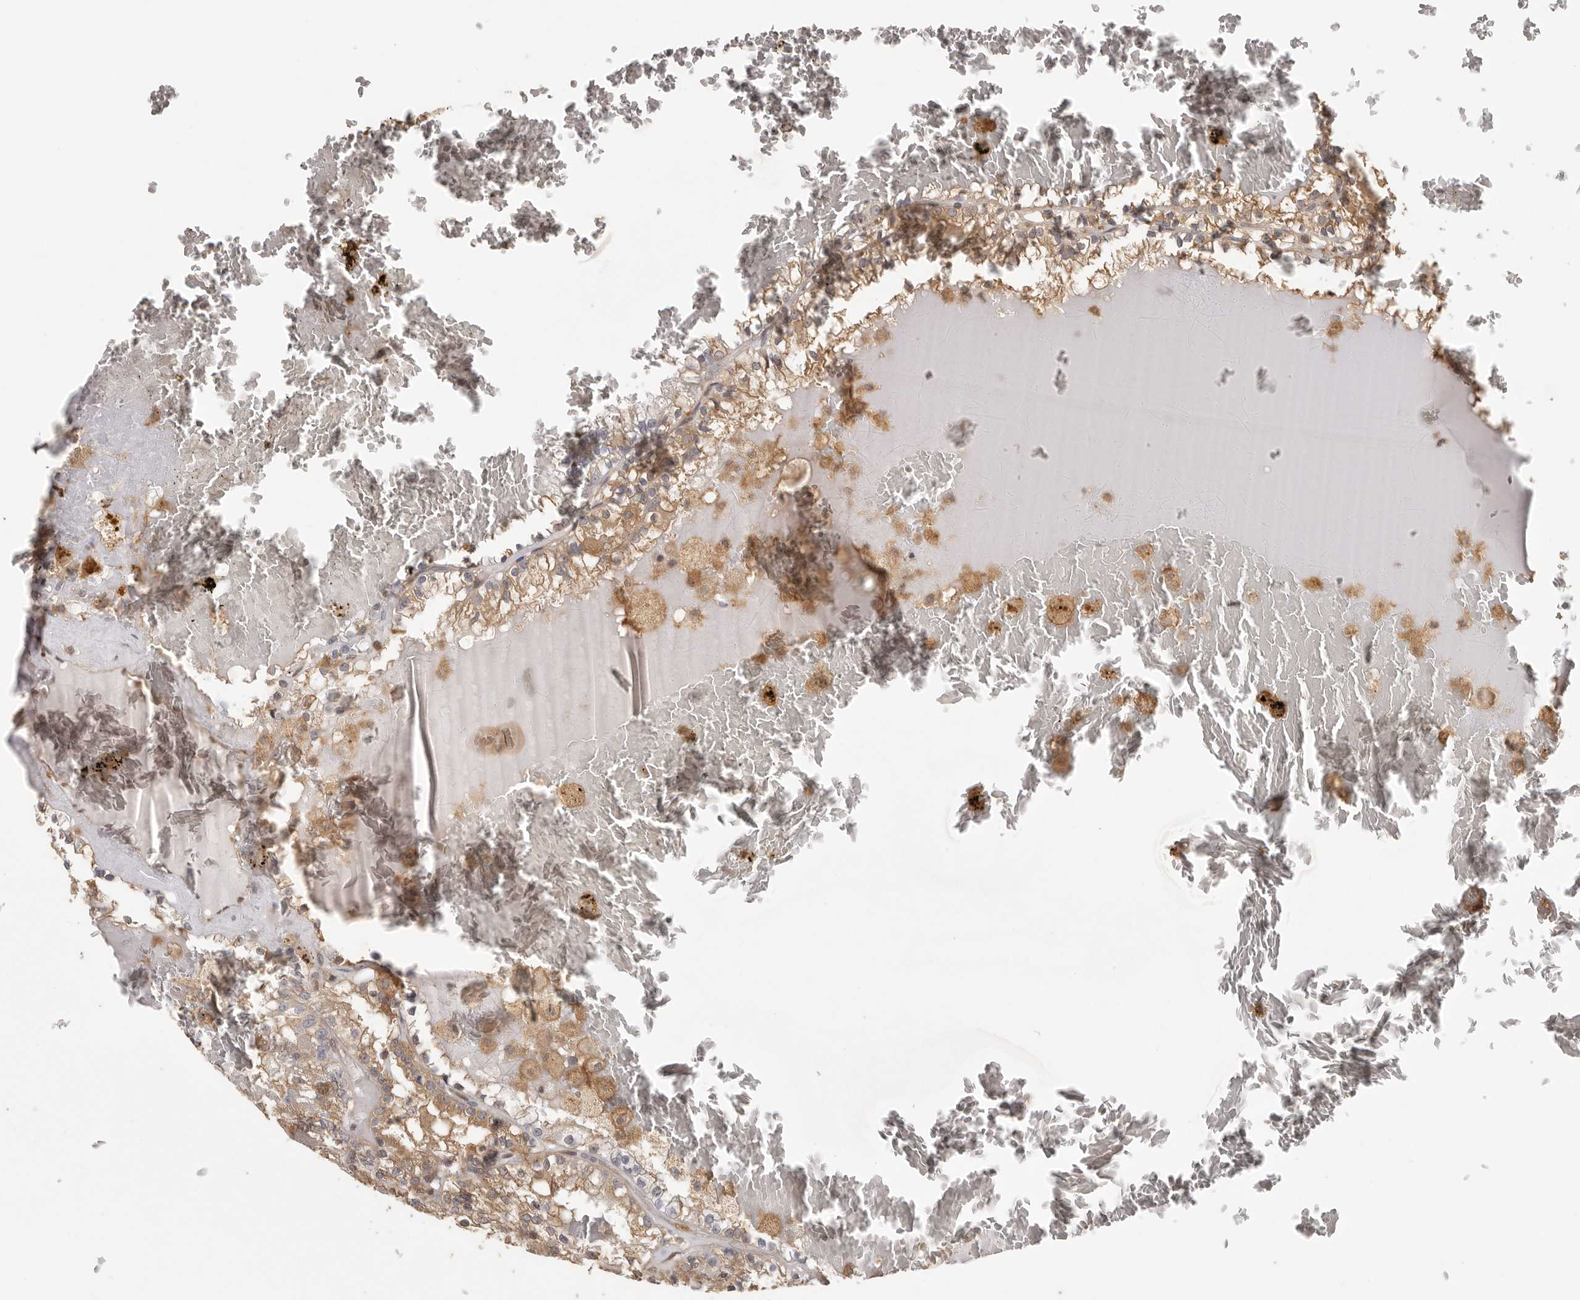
{"staining": {"intensity": "moderate", "quantity": ">75%", "location": "cytoplasmic/membranous"}, "tissue": "renal cancer", "cell_type": "Tumor cells", "image_type": "cancer", "snomed": [{"axis": "morphology", "description": "Adenocarcinoma, NOS"}, {"axis": "topography", "description": "Kidney"}], "caption": "Immunohistochemical staining of renal cancer exhibits medium levels of moderate cytoplasmic/membranous staining in about >75% of tumor cells.", "gene": "CCT8", "patient": {"sex": "female", "age": 56}}